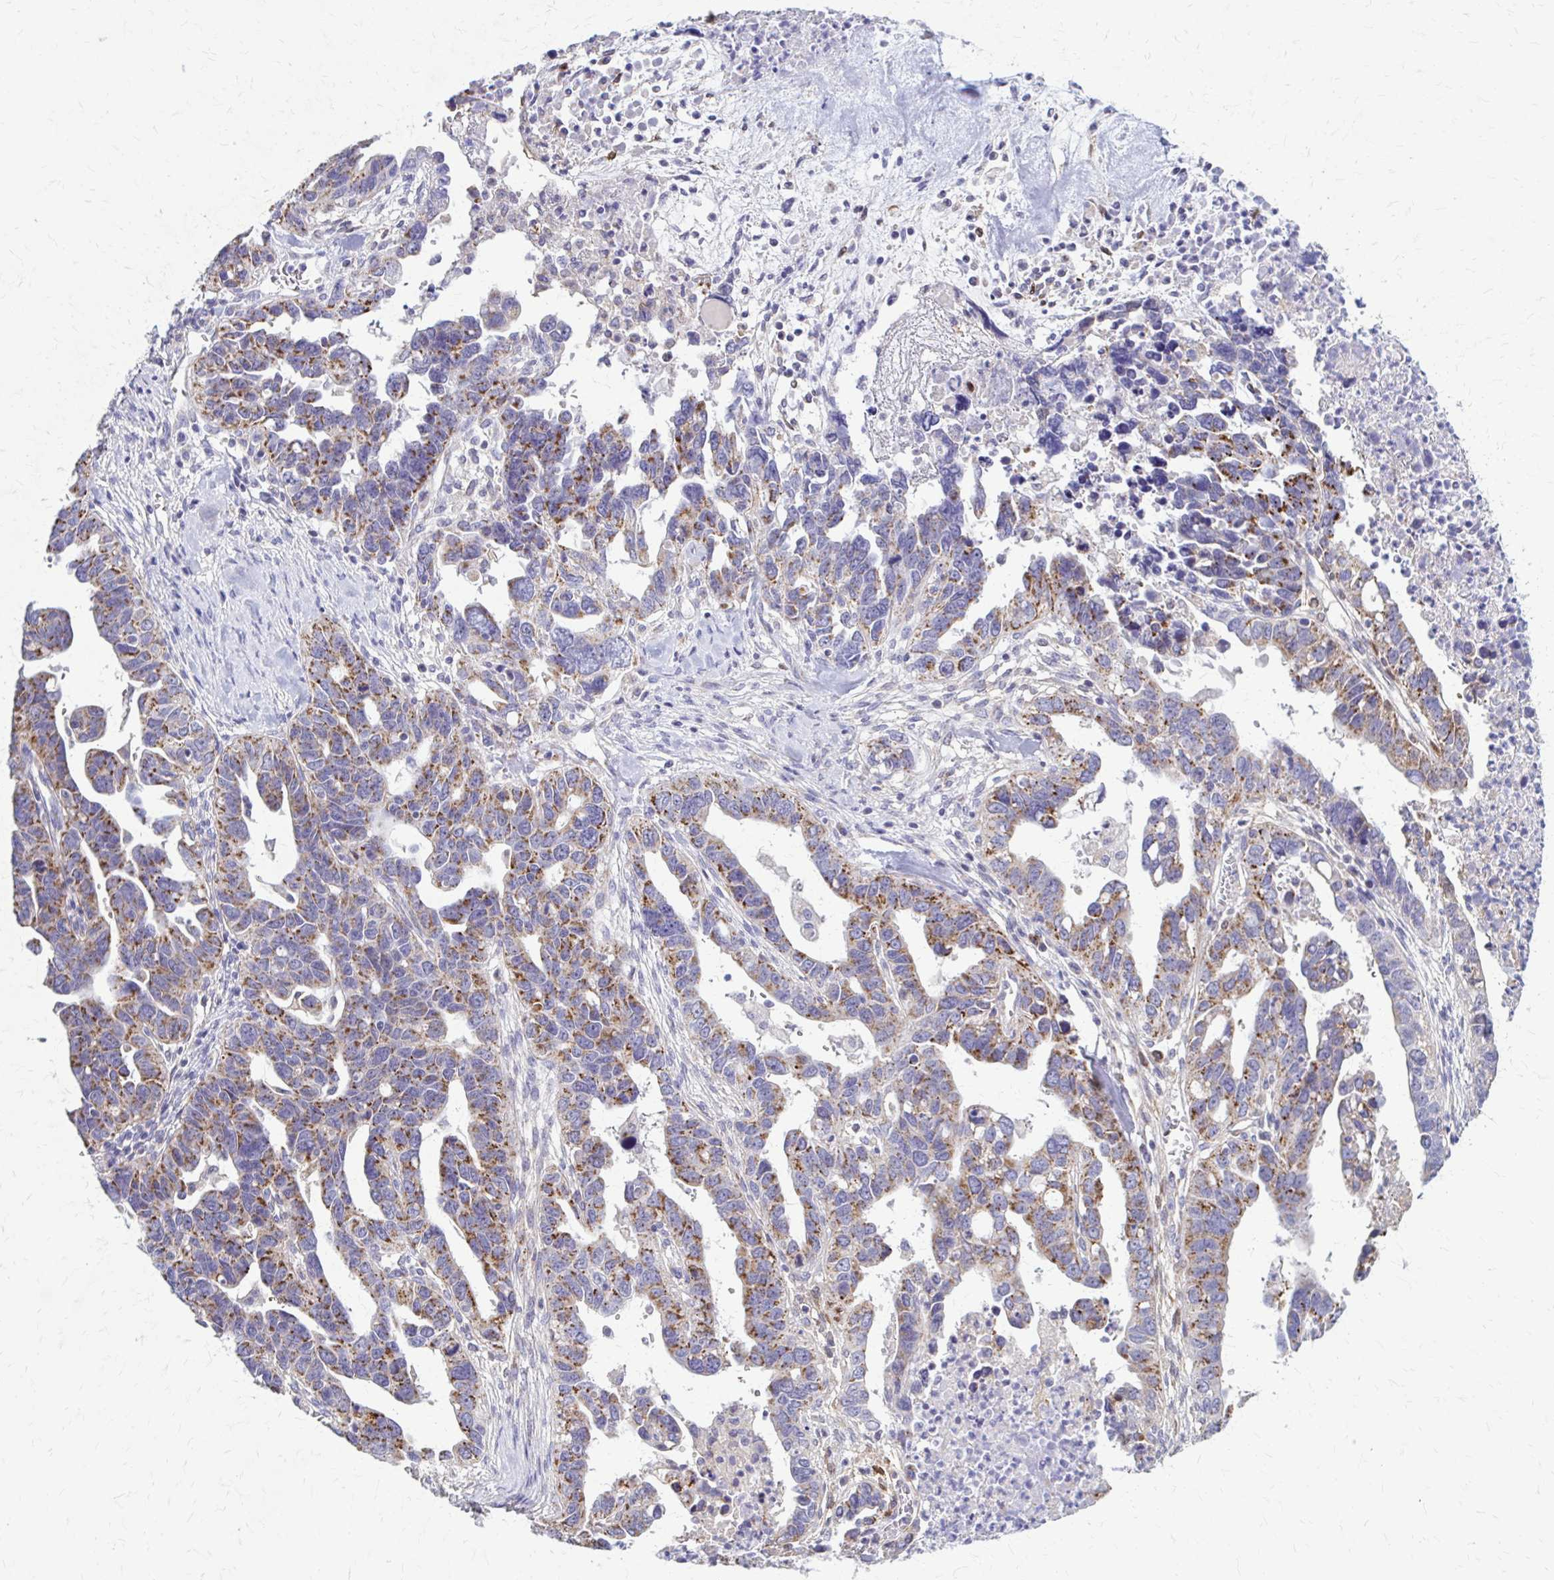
{"staining": {"intensity": "strong", "quantity": ">75%", "location": "cytoplasmic/membranous"}, "tissue": "ovarian cancer", "cell_type": "Tumor cells", "image_type": "cancer", "snomed": [{"axis": "morphology", "description": "Cystadenocarcinoma, serous, NOS"}, {"axis": "topography", "description": "Ovary"}], "caption": "Serous cystadenocarcinoma (ovarian) was stained to show a protein in brown. There is high levels of strong cytoplasmic/membranous positivity in about >75% of tumor cells. (DAB (3,3'-diaminobenzidine) IHC, brown staining for protein, blue staining for nuclei).", "gene": "SAMD13", "patient": {"sex": "female", "age": 69}}